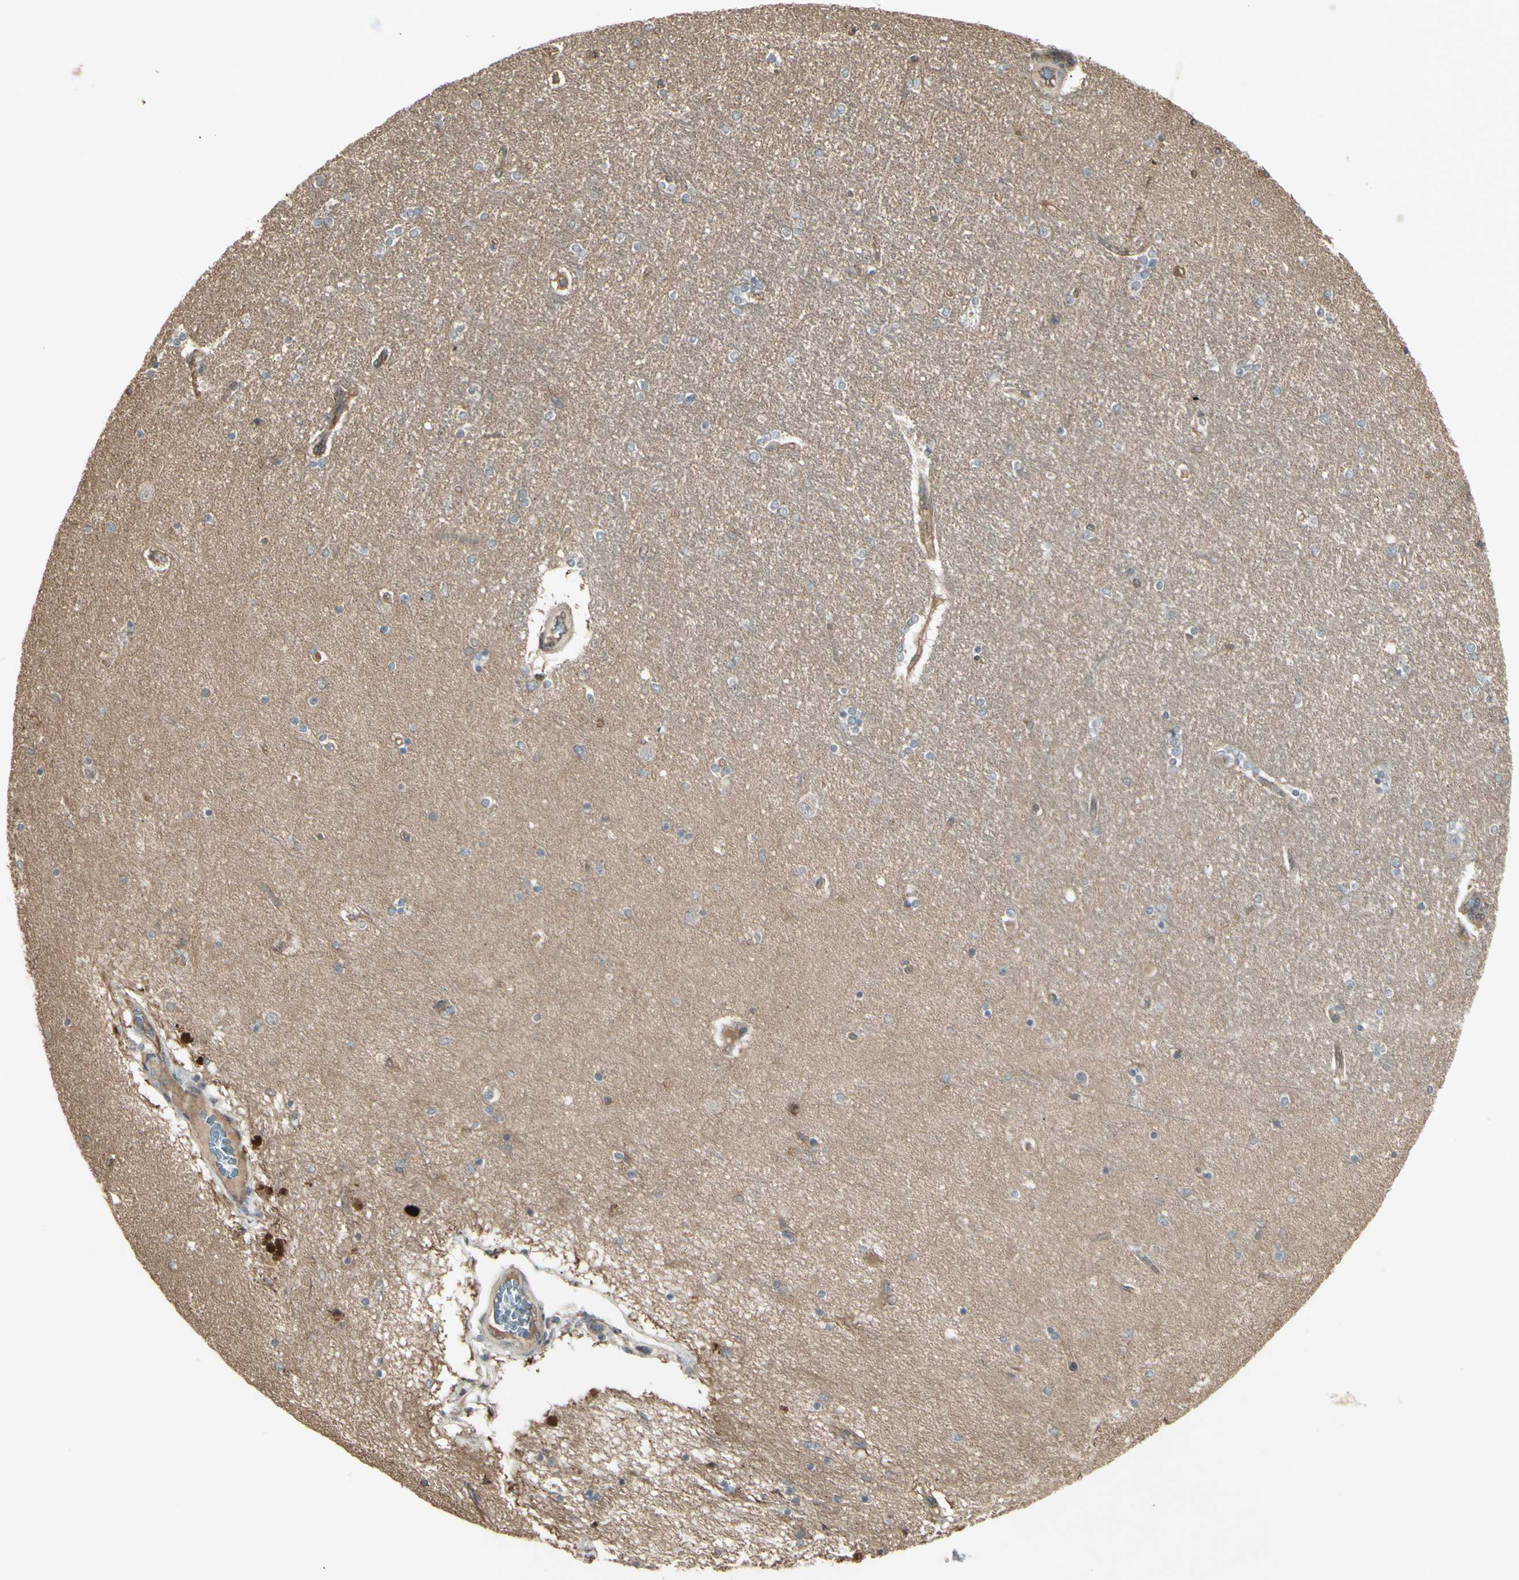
{"staining": {"intensity": "negative", "quantity": "none", "location": "none"}, "tissue": "hippocampus", "cell_type": "Glial cells", "image_type": "normal", "snomed": [{"axis": "morphology", "description": "Normal tissue, NOS"}, {"axis": "topography", "description": "Hippocampus"}], "caption": "The immunohistochemistry micrograph has no significant staining in glial cells of hippocampus.", "gene": "JAG1", "patient": {"sex": "female", "age": 54}}